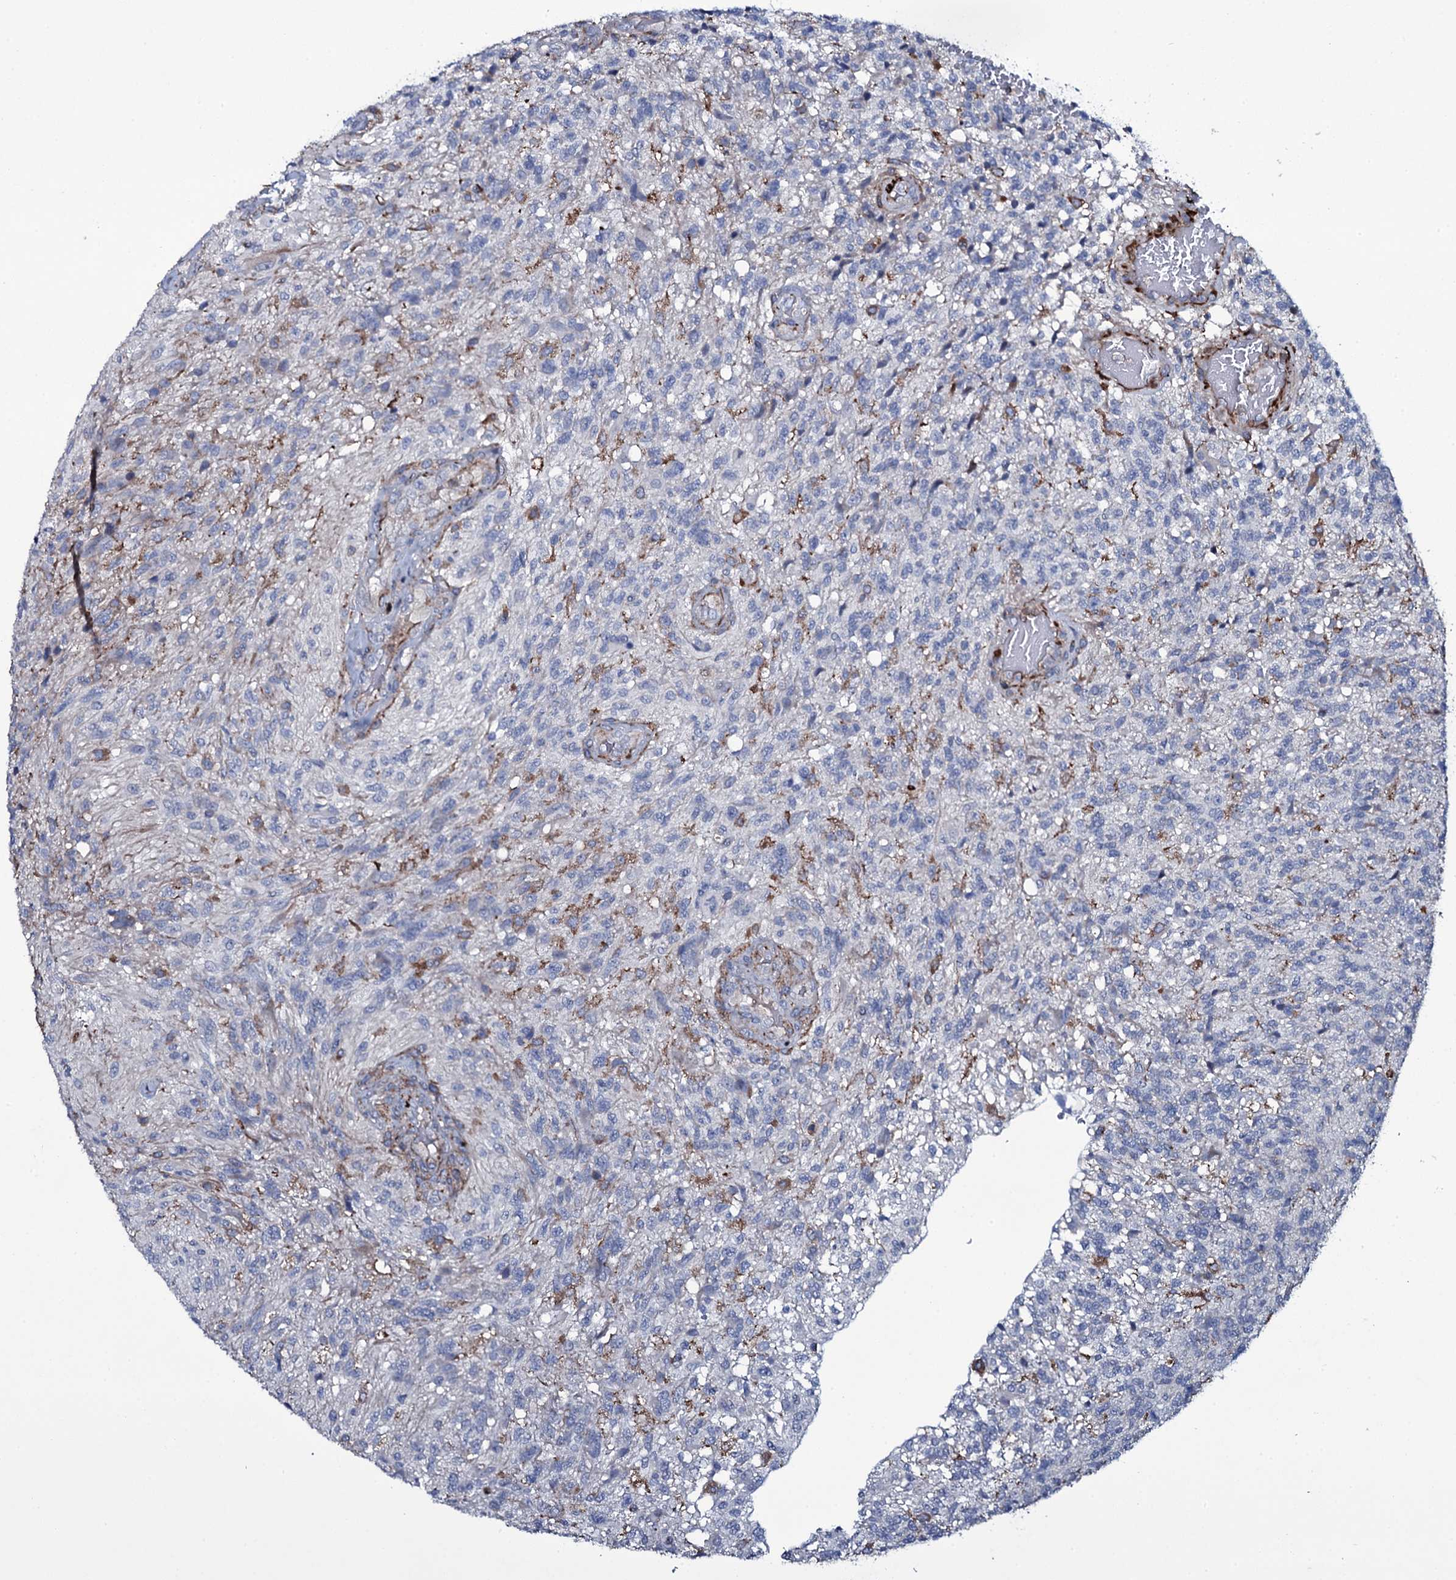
{"staining": {"intensity": "negative", "quantity": "none", "location": "none"}, "tissue": "glioma", "cell_type": "Tumor cells", "image_type": "cancer", "snomed": [{"axis": "morphology", "description": "Glioma, malignant, High grade"}, {"axis": "topography", "description": "Brain"}], "caption": "A micrograph of malignant glioma (high-grade) stained for a protein exhibits no brown staining in tumor cells. (Stains: DAB immunohistochemistry (IHC) with hematoxylin counter stain, Microscopy: brightfield microscopy at high magnification).", "gene": "VAMP8", "patient": {"sex": "male", "age": 56}}